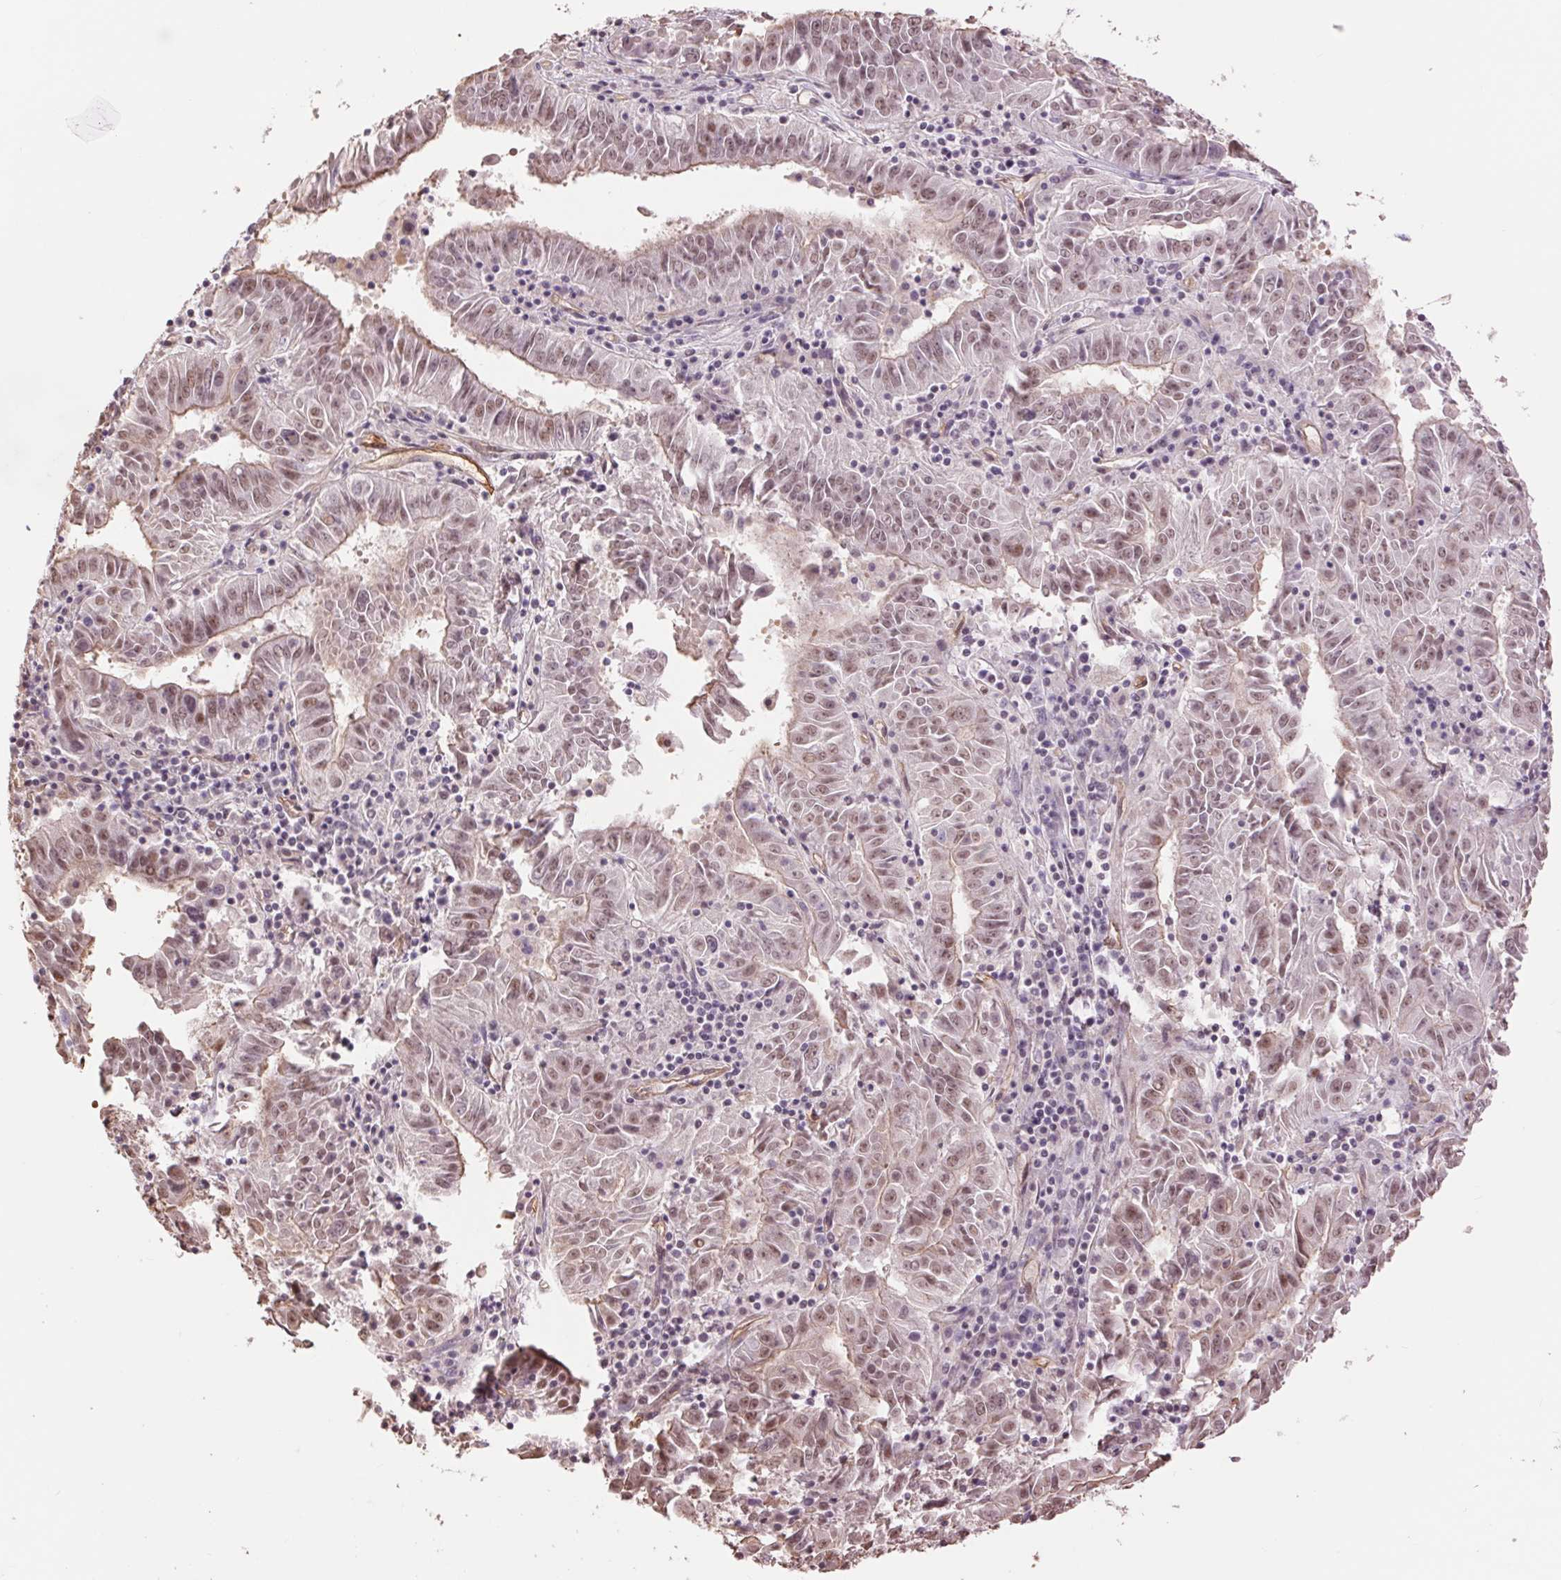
{"staining": {"intensity": "moderate", "quantity": ">75%", "location": "cytoplasmic/membranous,nuclear"}, "tissue": "pancreatic cancer", "cell_type": "Tumor cells", "image_type": "cancer", "snomed": [{"axis": "morphology", "description": "Adenocarcinoma, NOS"}, {"axis": "topography", "description": "Pancreas"}], "caption": "About >75% of tumor cells in human pancreatic cancer (adenocarcinoma) demonstrate moderate cytoplasmic/membranous and nuclear protein expression as visualized by brown immunohistochemical staining.", "gene": "PALM", "patient": {"sex": "male", "age": 63}}